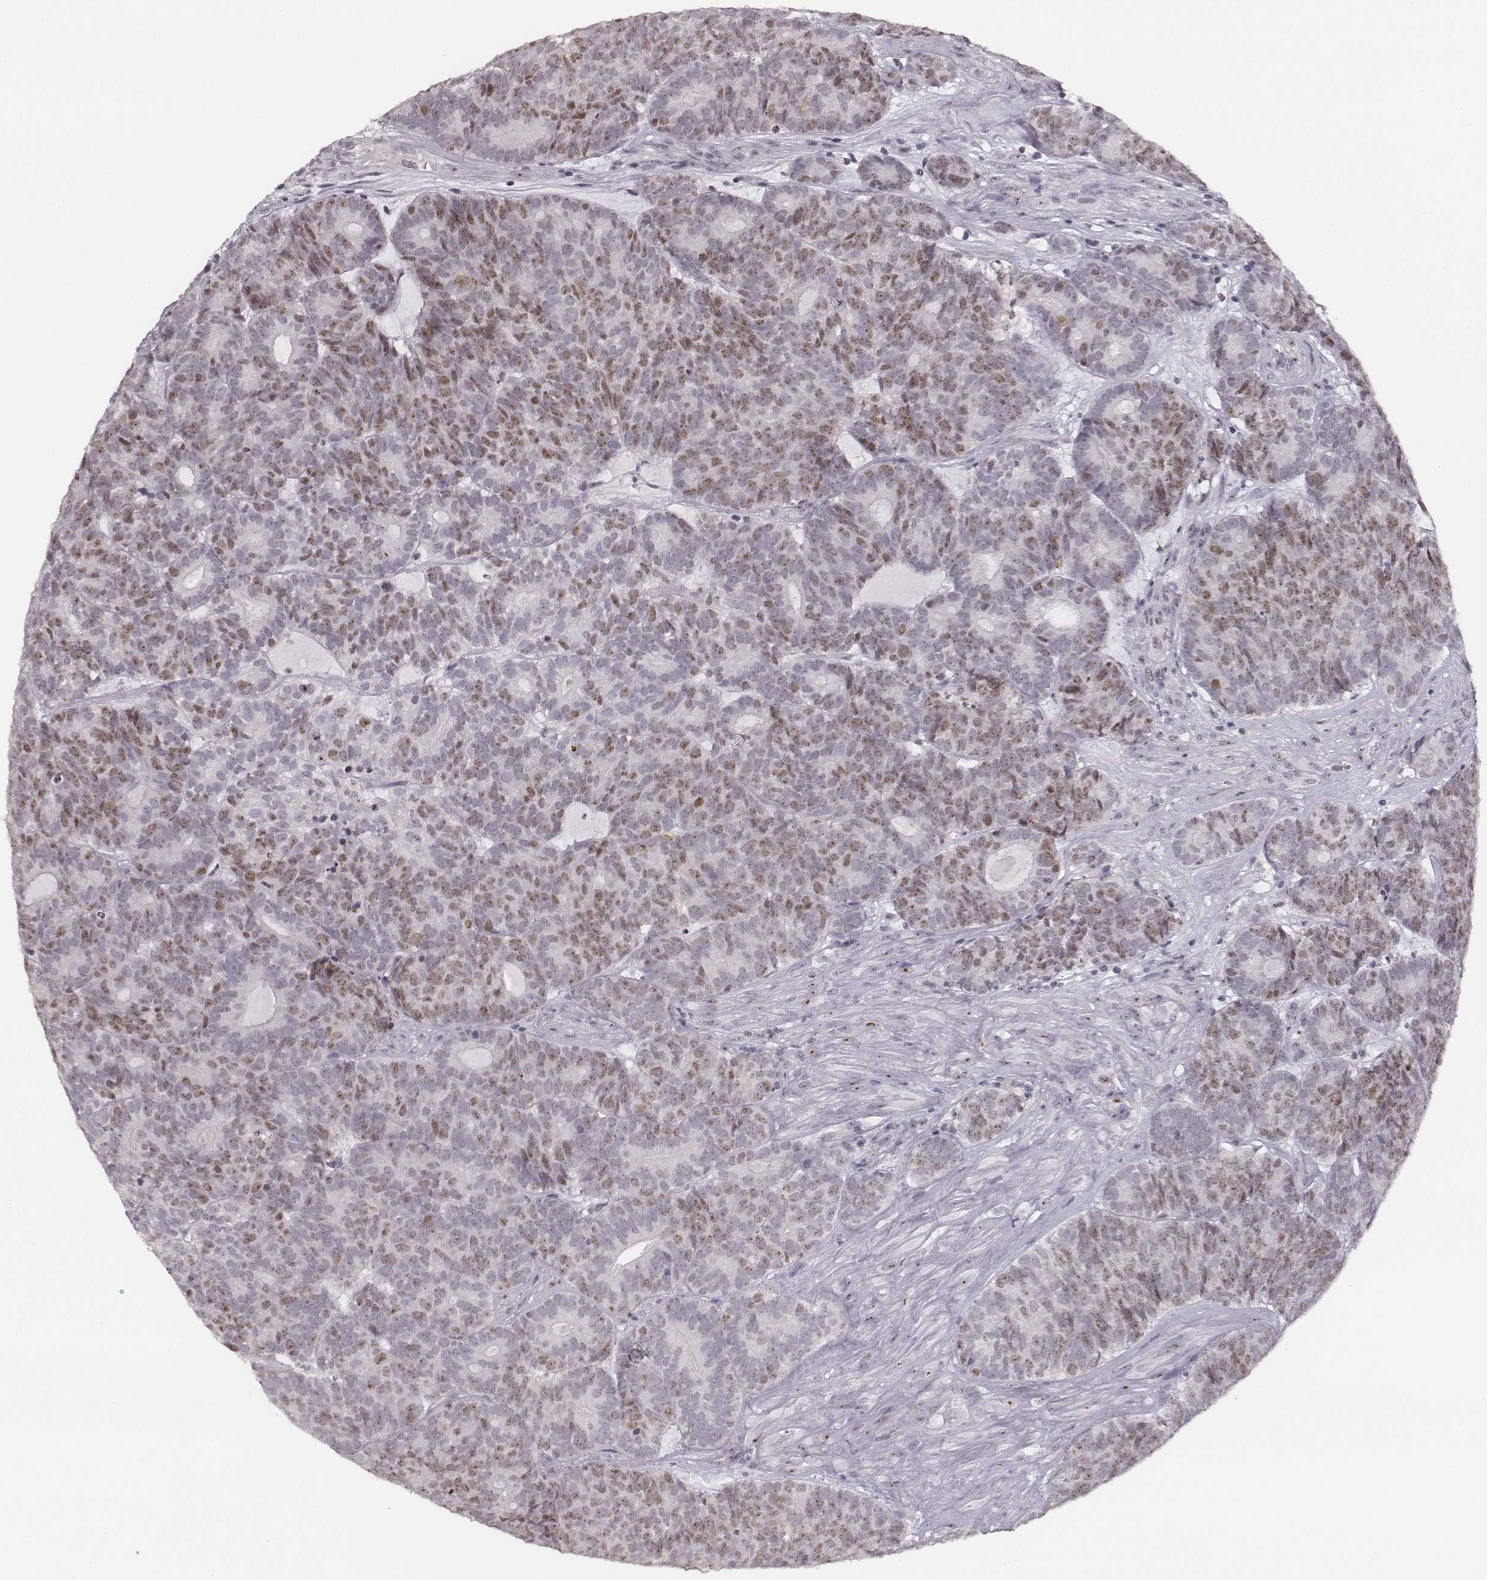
{"staining": {"intensity": "moderate", "quantity": "25%-75%", "location": "nuclear"}, "tissue": "head and neck cancer", "cell_type": "Tumor cells", "image_type": "cancer", "snomed": [{"axis": "morphology", "description": "Adenocarcinoma, NOS"}, {"axis": "topography", "description": "Head-Neck"}], "caption": "IHC of head and neck adenocarcinoma exhibits medium levels of moderate nuclear staining in about 25%-75% of tumor cells. The protein is shown in brown color, while the nuclei are stained blue.", "gene": "NIFK", "patient": {"sex": "female", "age": 81}}